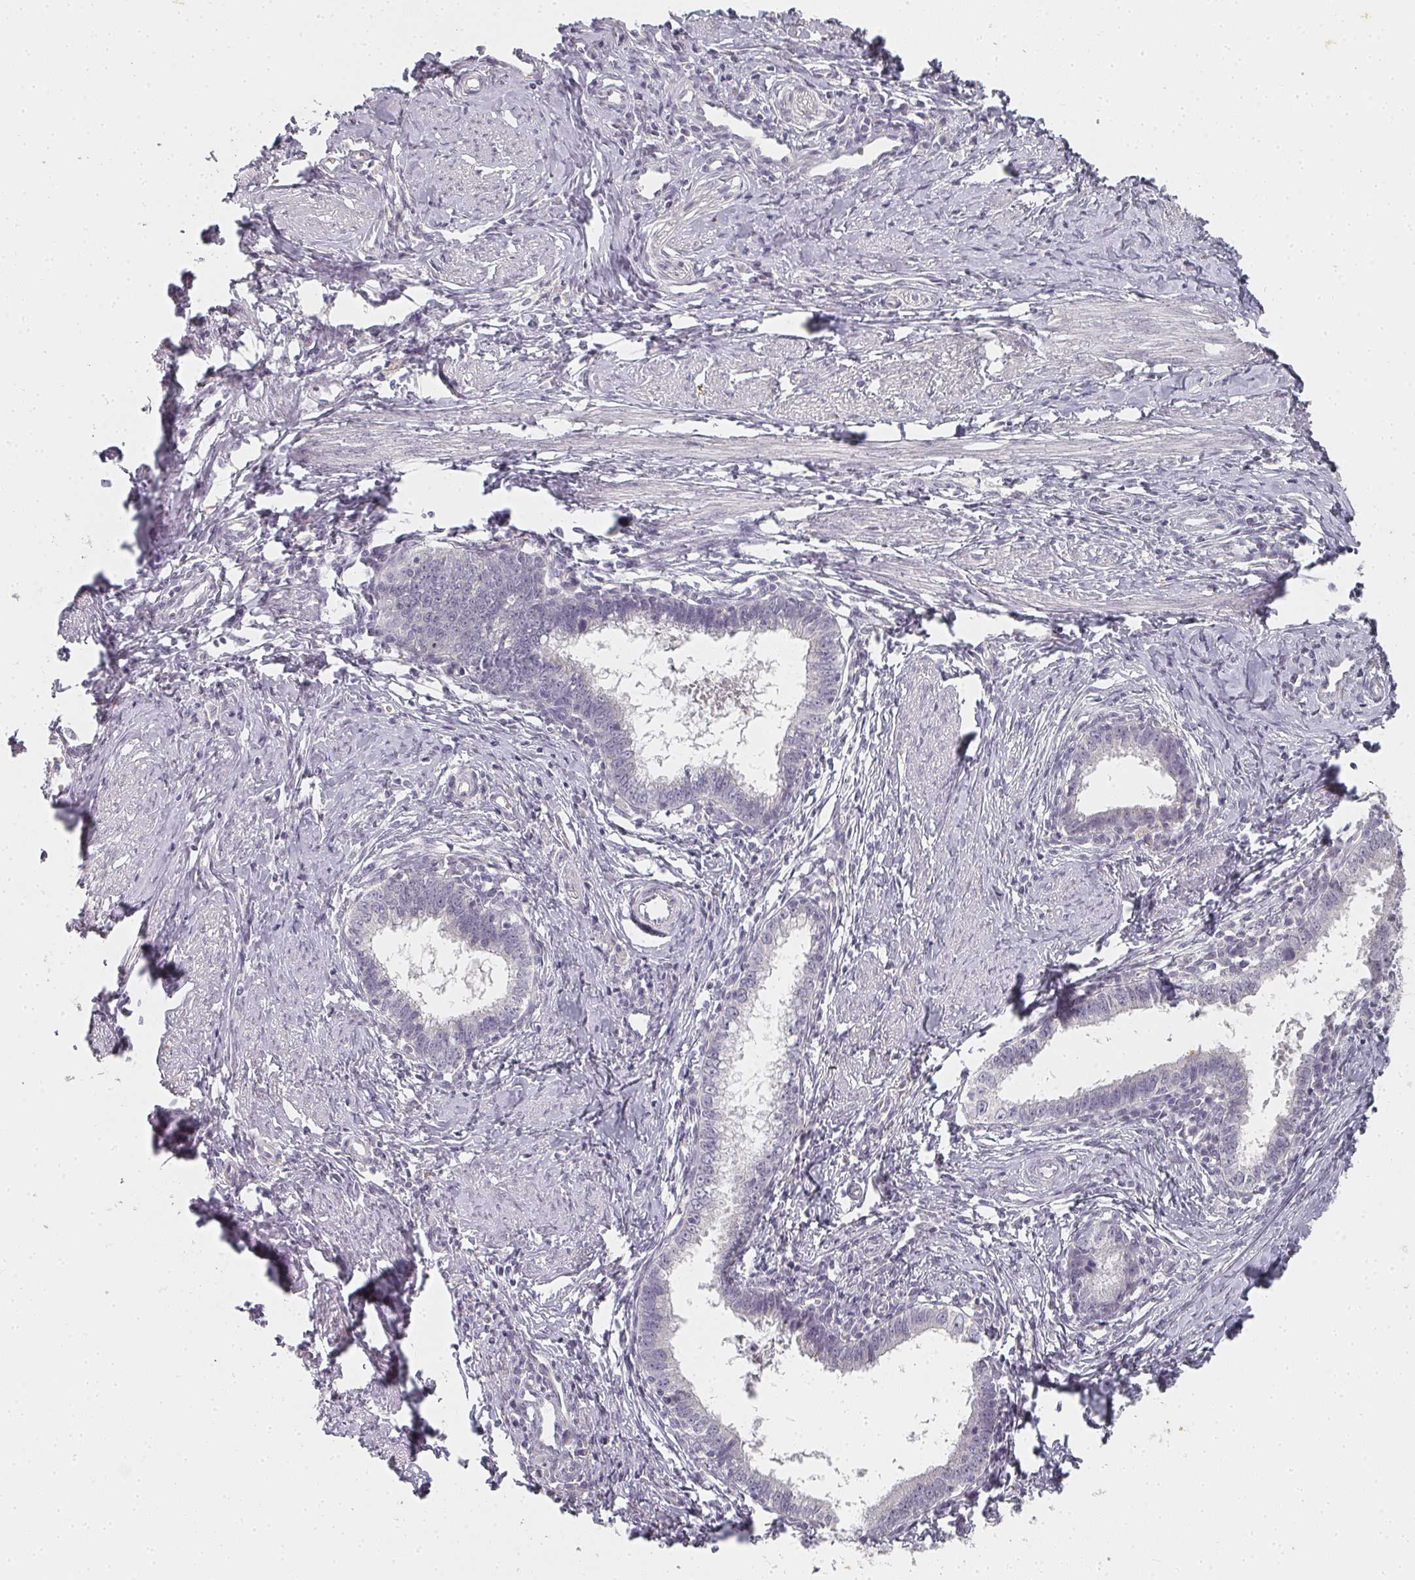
{"staining": {"intensity": "negative", "quantity": "none", "location": "none"}, "tissue": "cervical cancer", "cell_type": "Tumor cells", "image_type": "cancer", "snomed": [{"axis": "morphology", "description": "Adenocarcinoma, NOS"}, {"axis": "topography", "description": "Cervix"}], "caption": "Tumor cells show no significant staining in adenocarcinoma (cervical). (DAB (3,3'-diaminobenzidine) immunohistochemistry visualized using brightfield microscopy, high magnification).", "gene": "SHISA2", "patient": {"sex": "female", "age": 36}}